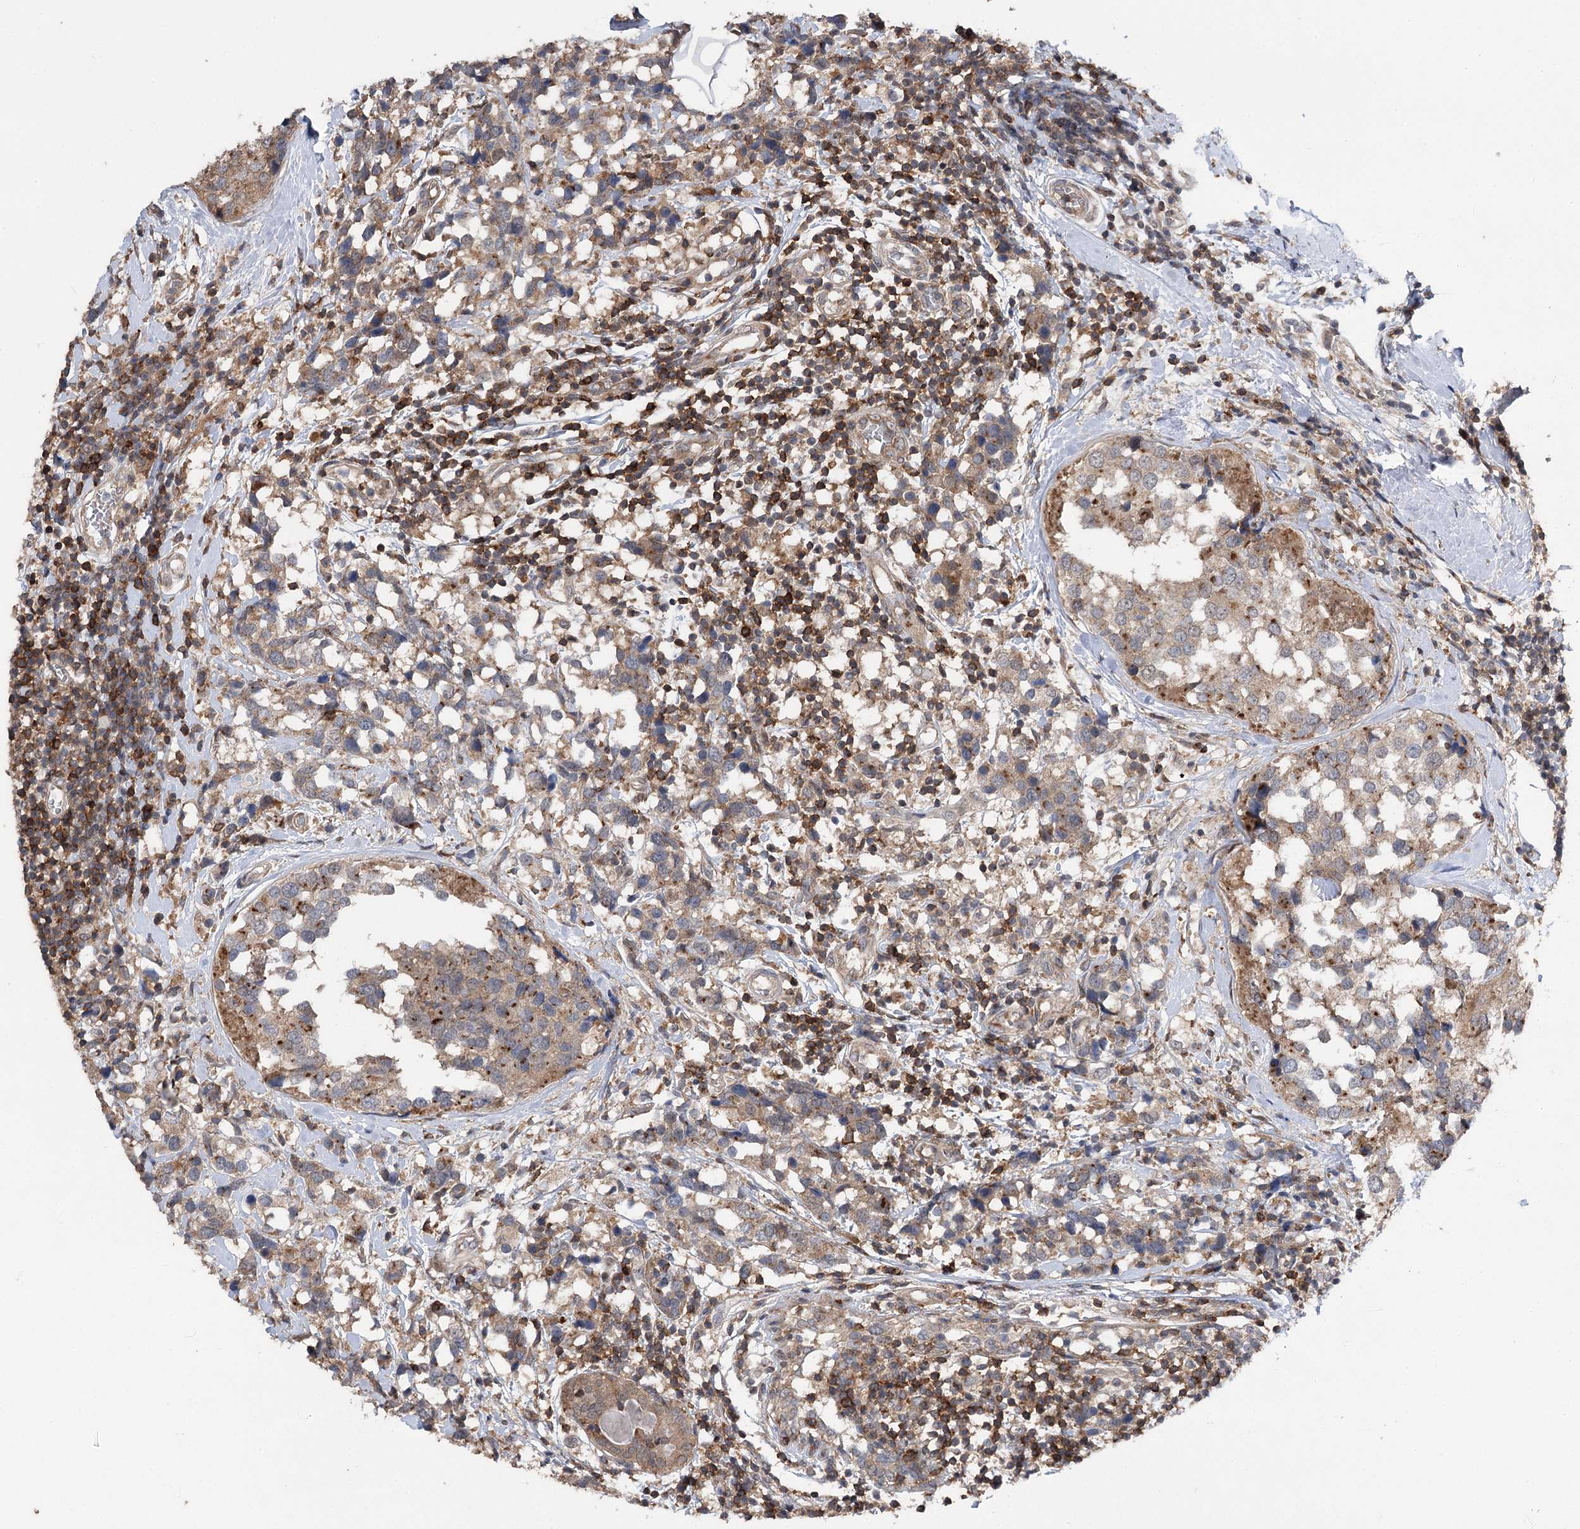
{"staining": {"intensity": "moderate", "quantity": "<25%", "location": "cytoplasmic/membranous"}, "tissue": "breast cancer", "cell_type": "Tumor cells", "image_type": "cancer", "snomed": [{"axis": "morphology", "description": "Lobular carcinoma"}, {"axis": "topography", "description": "Breast"}], "caption": "Breast lobular carcinoma stained for a protein (brown) demonstrates moderate cytoplasmic/membranous positive staining in approximately <25% of tumor cells.", "gene": "STX6", "patient": {"sex": "female", "age": 59}}